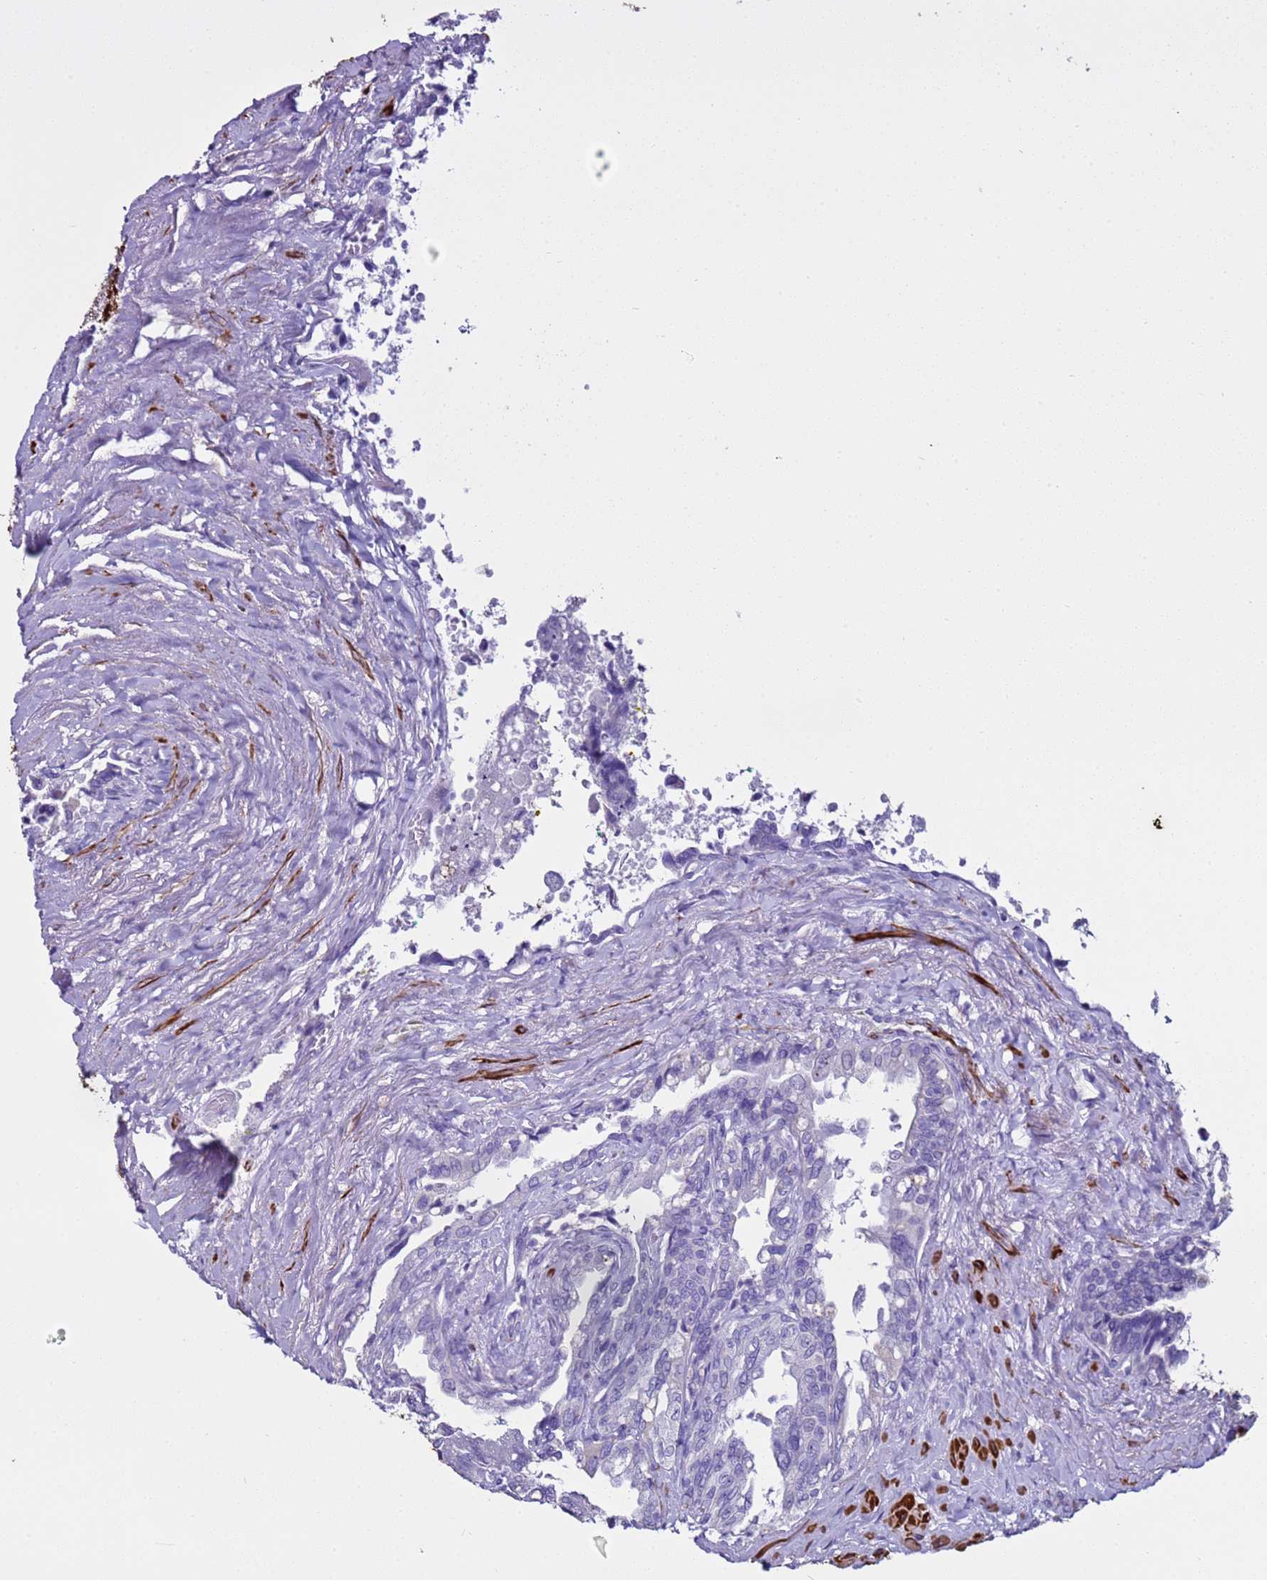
{"staining": {"intensity": "negative", "quantity": "none", "location": "none"}, "tissue": "seminal vesicle", "cell_type": "Glandular cells", "image_type": "normal", "snomed": [{"axis": "morphology", "description": "Normal tissue, NOS"}, {"axis": "topography", "description": "Seminal veicle"}, {"axis": "topography", "description": "Peripheral nerve tissue"}], "caption": "The immunohistochemistry photomicrograph has no significant staining in glandular cells of seminal vesicle.", "gene": "LCMT1", "patient": {"sex": "male", "age": 60}}